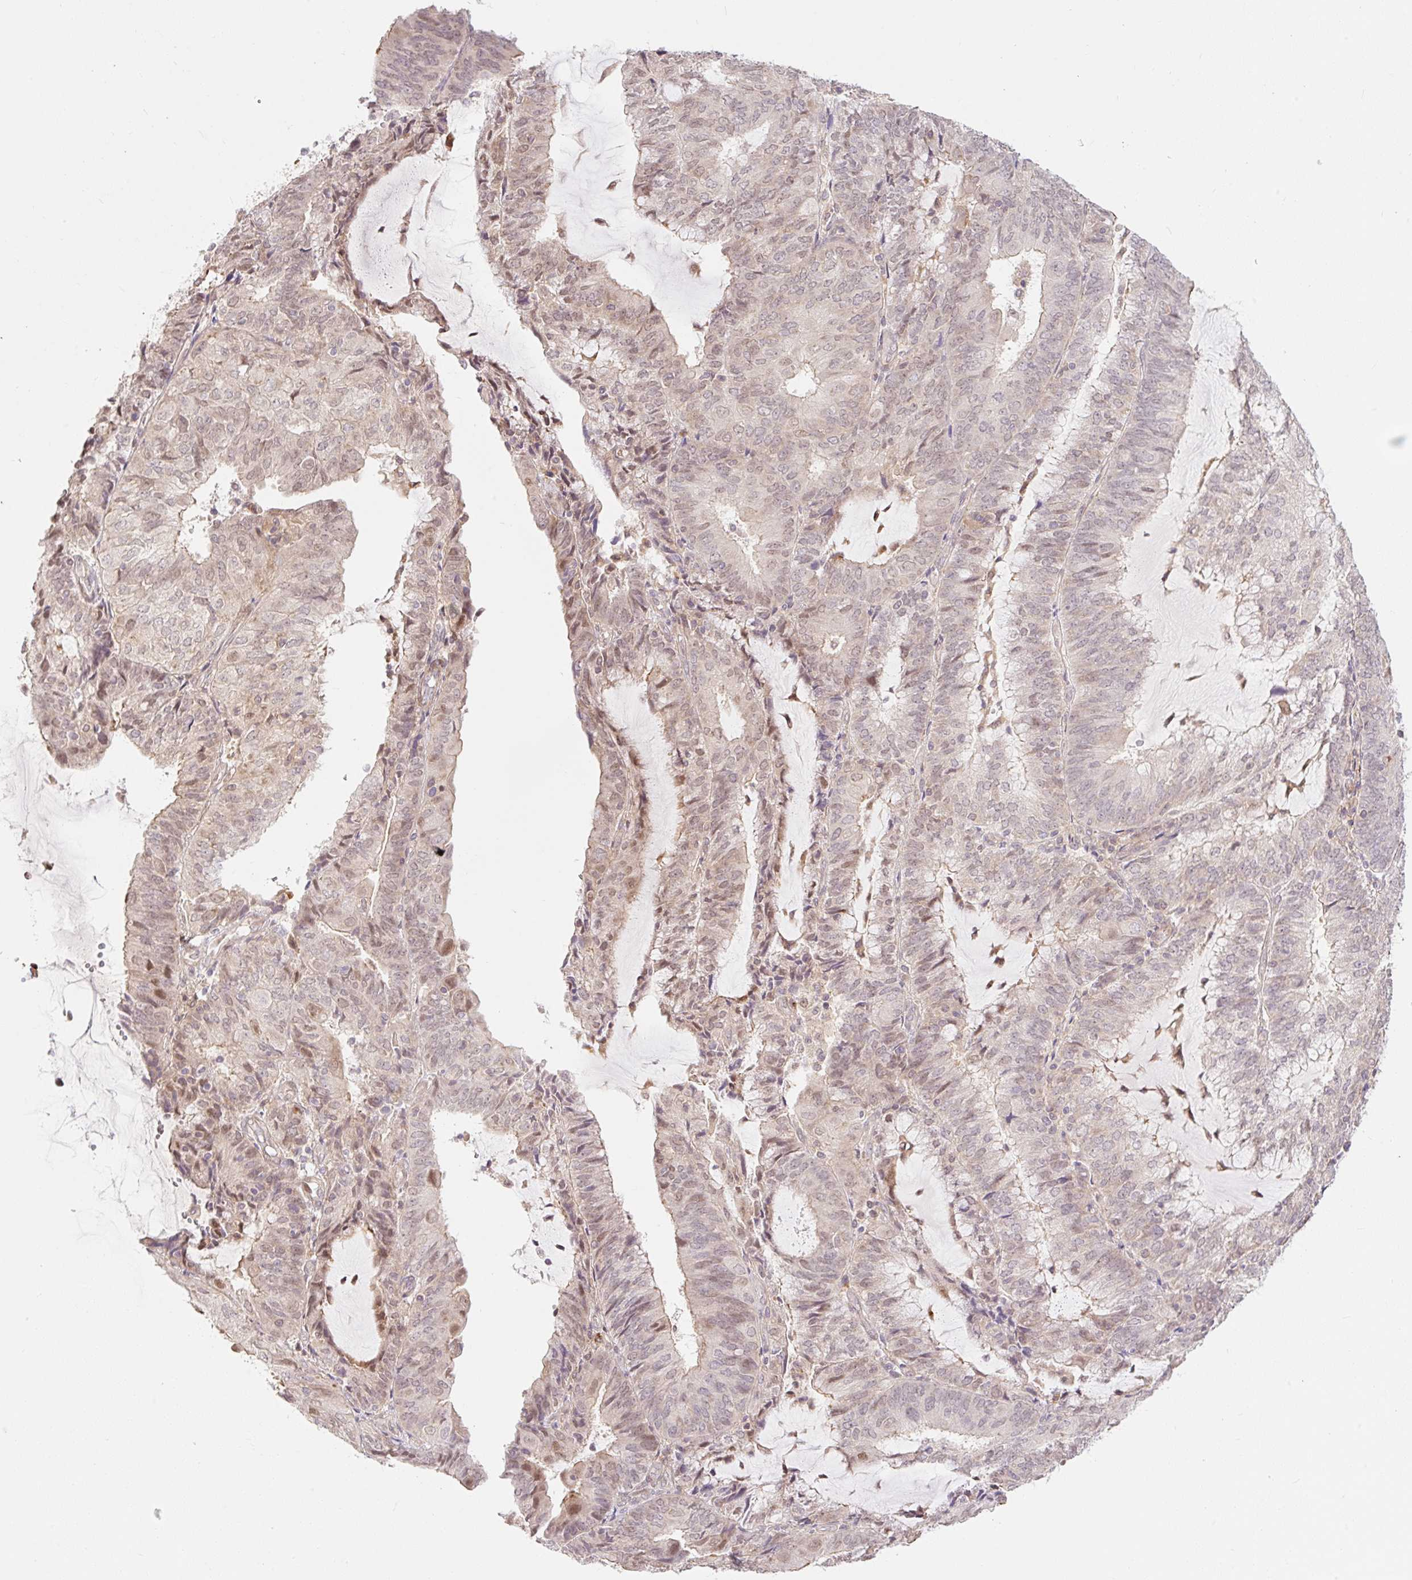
{"staining": {"intensity": "weak", "quantity": "25%-75%", "location": "cytoplasmic/membranous,nuclear"}, "tissue": "endometrial cancer", "cell_type": "Tumor cells", "image_type": "cancer", "snomed": [{"axis": "morphology", "description": "Adenocarcinoma, NOS"}, {"axis": "topography", "description": "Endometrium"}], "caption": "Weak cytoplasmic/membranous and nuclear protein expression is appreciated in about 25%-75% of tumor cells in adenocarcinoma (endometrial).", "gene": "EMC10", "patient": {"sex": "female", "age": 81}}